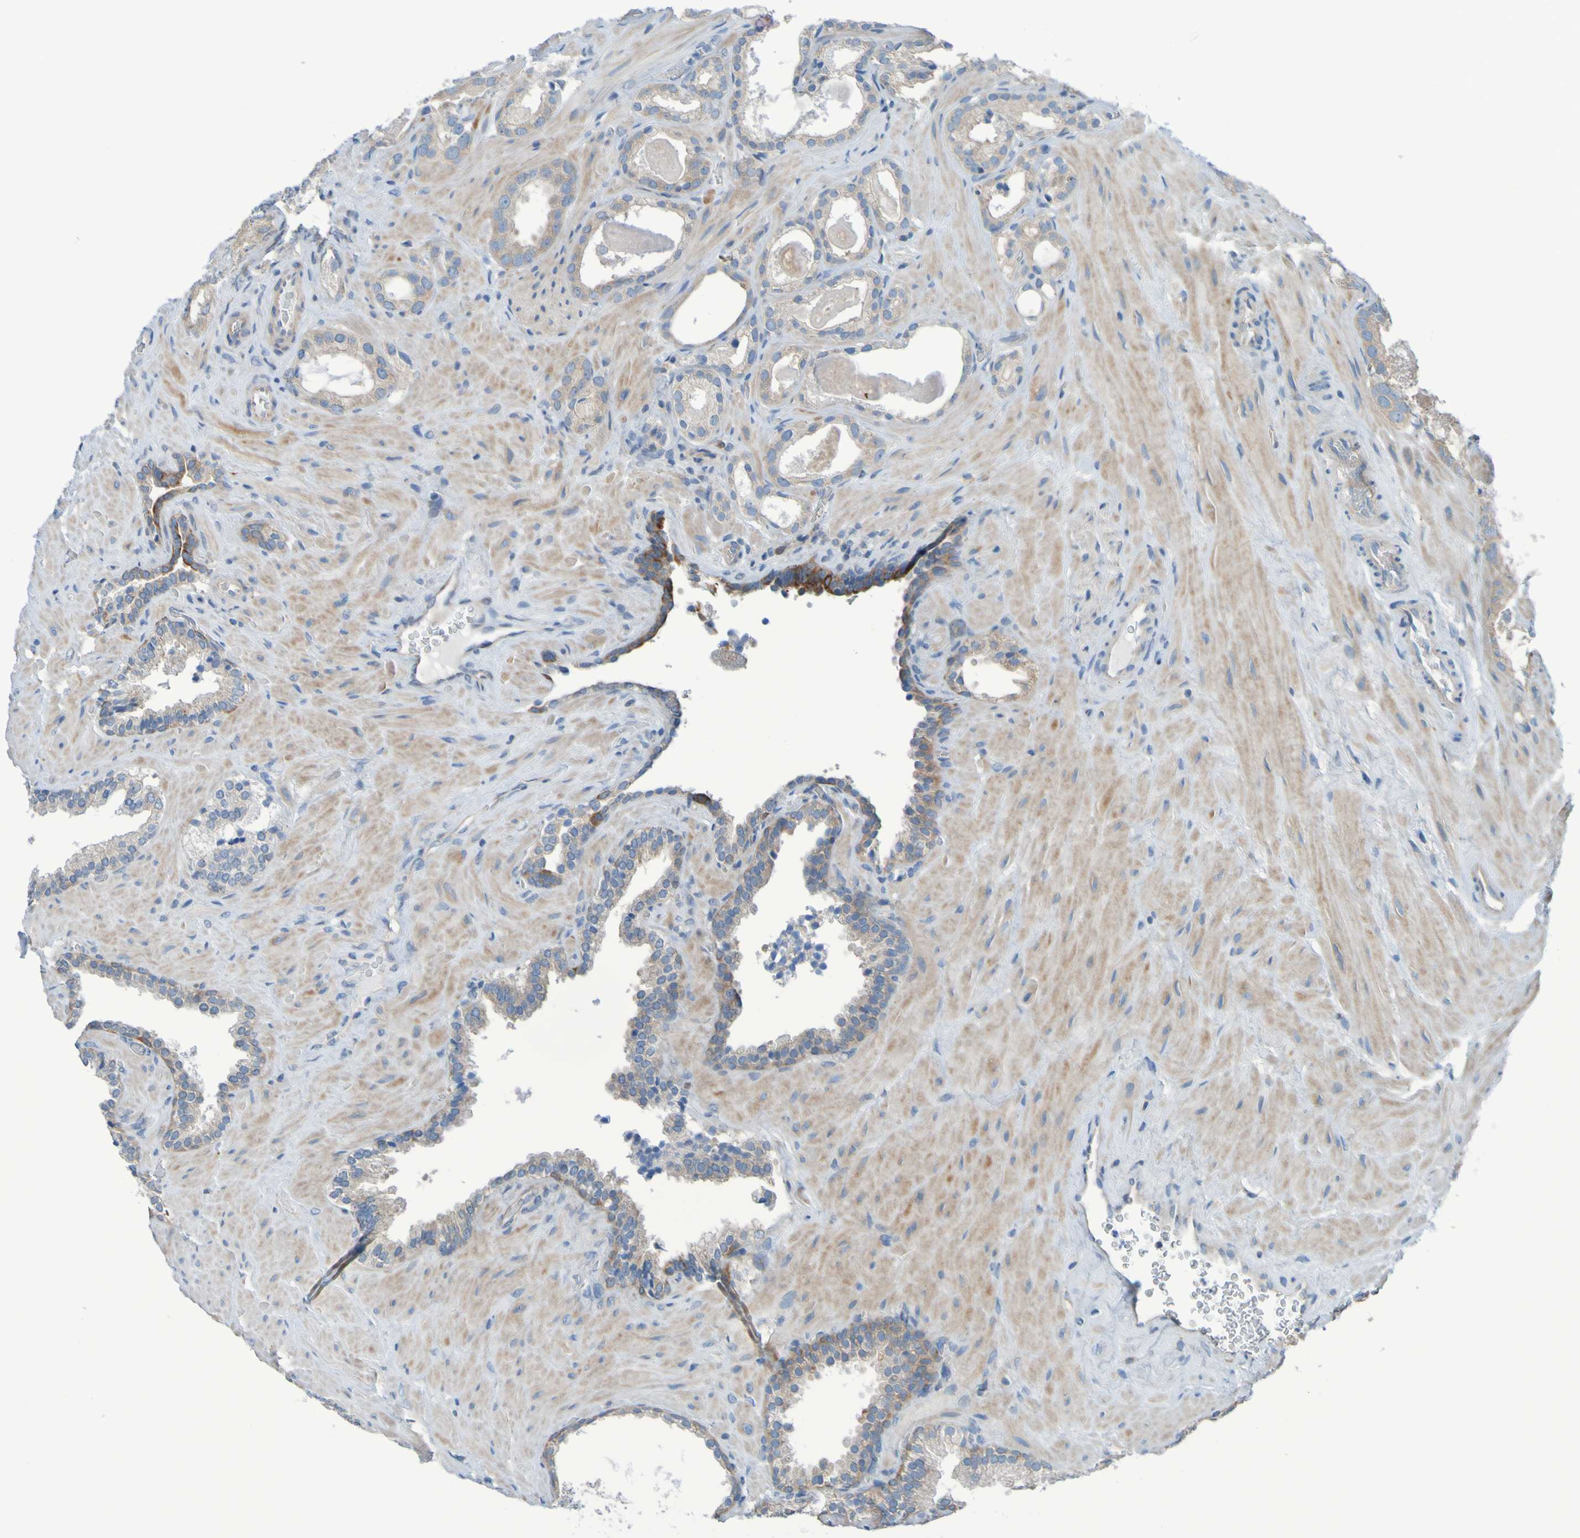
{"staining": {"intensity": "weak", "quantity": ">75%", "location": "cytoplasmic/membranous"}, "tissue": "prostate cancer", "cell_type": "Tumor cells", "image_type": "cancer", "snomed": [{"axis": "morphology", "description": "Adenocarcinoma, High grade"}, {"axis": "topography", "description": "Prostate"}], "caption": "High-grade adenocarcinoma (prostate) stained with DAB (3,3'-diaminobenzidine) IHC exhibits low levels of weak cytoplasmic/membranous positivity in approximately >75% of tumor cells.", "gene": "NPRL3", "patient": {"sex": "male", "age": 64}}